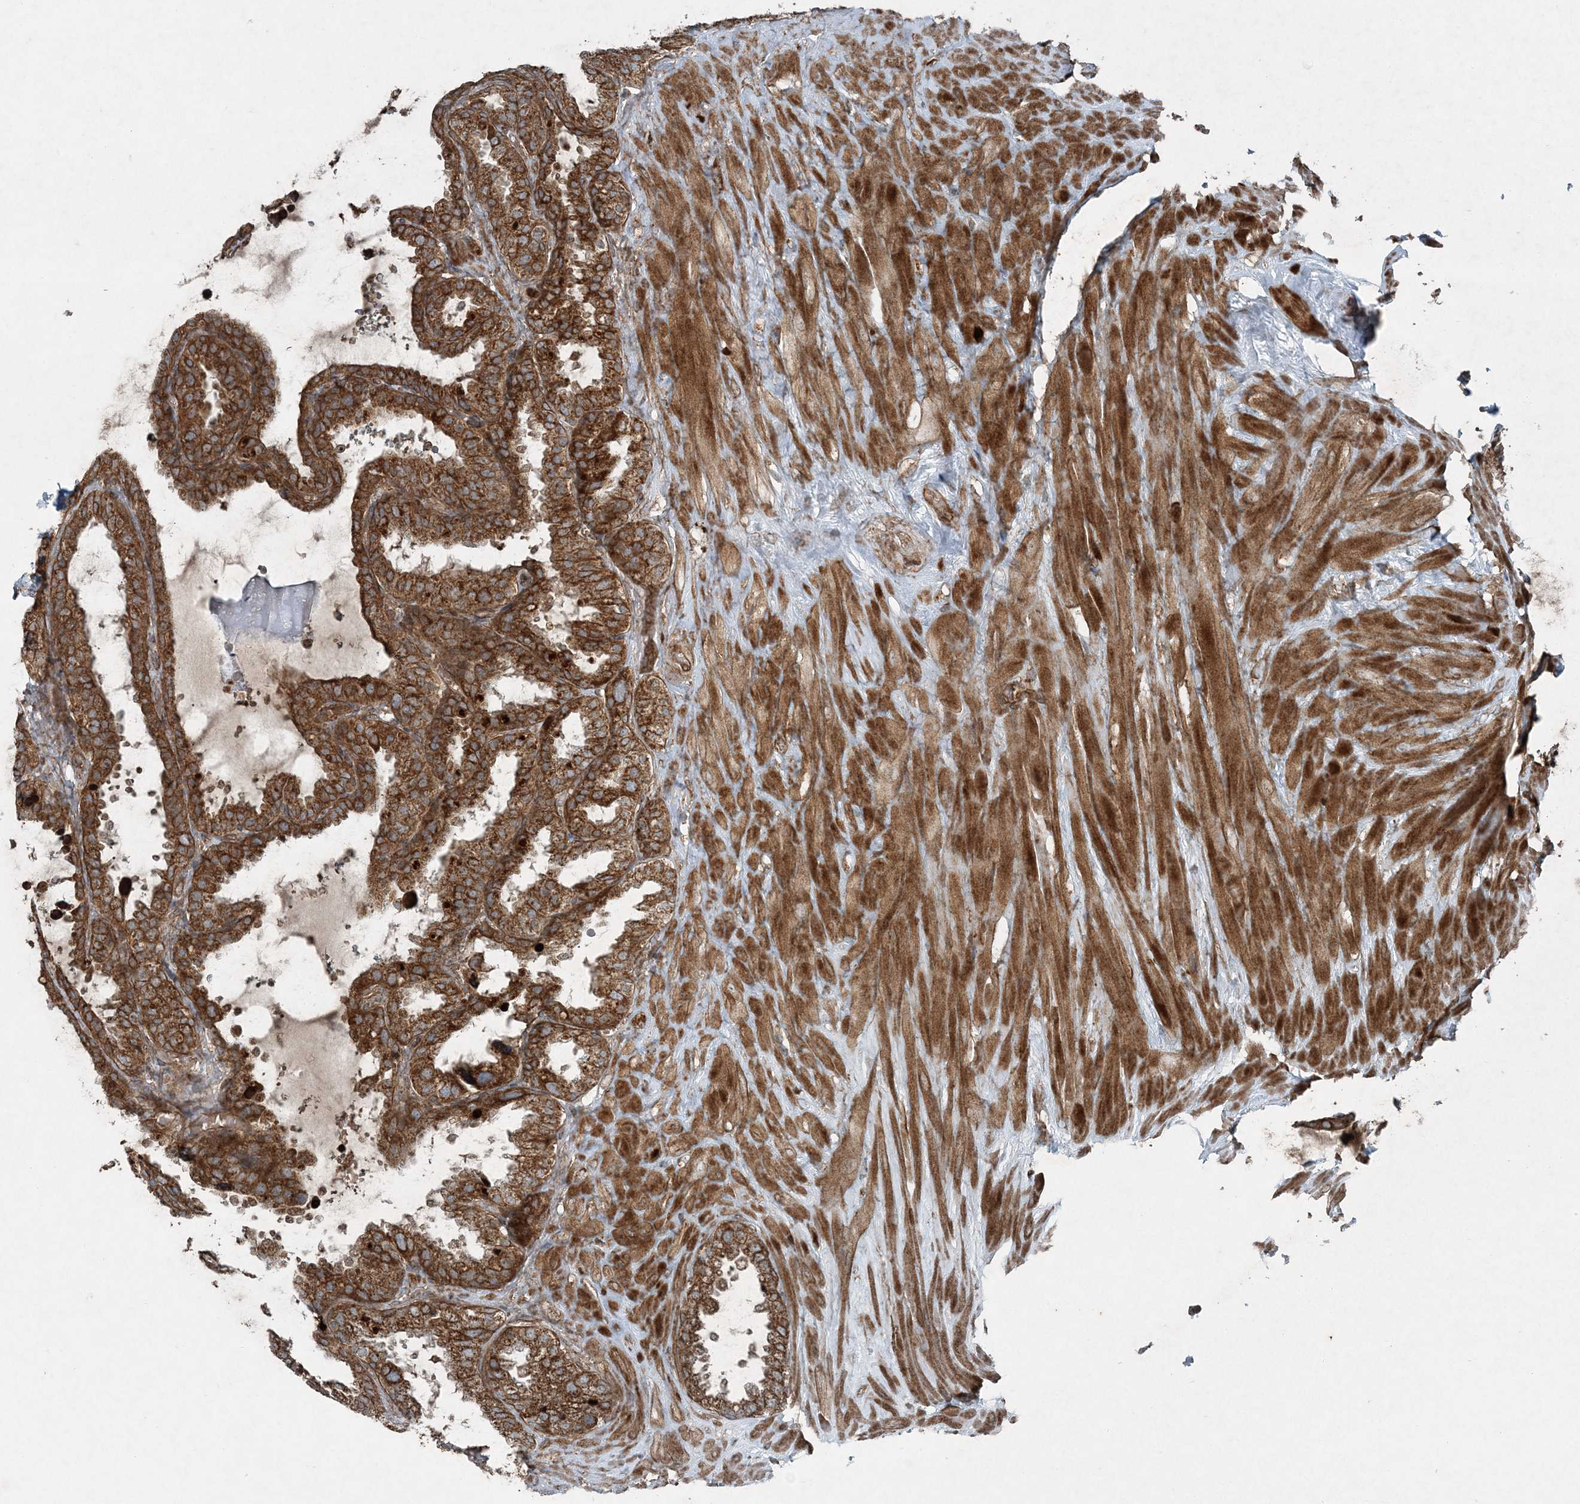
{"staining": {"intensity": "strong", "quantity": ">75%", "location": "cytoplasmic/membranous"}, "tissue": "seminal vesicle", "cell_type": "Glandular cells", "image_type": "normal", "snomed": [{"axis": "morphology", "description": "Normal tissue, NOS"}, {"axis": "topography", "description": "Seminal veicle"}], "caption": "Immunohistochemistry (IHC) of unremarkable seminal vesicle reveals high levels of strong cytoplasmic/membranous expression in approximately >75% of glandular cells.", "gene": "COPS7B", "patient": {"sex": "male", "age": 46}}